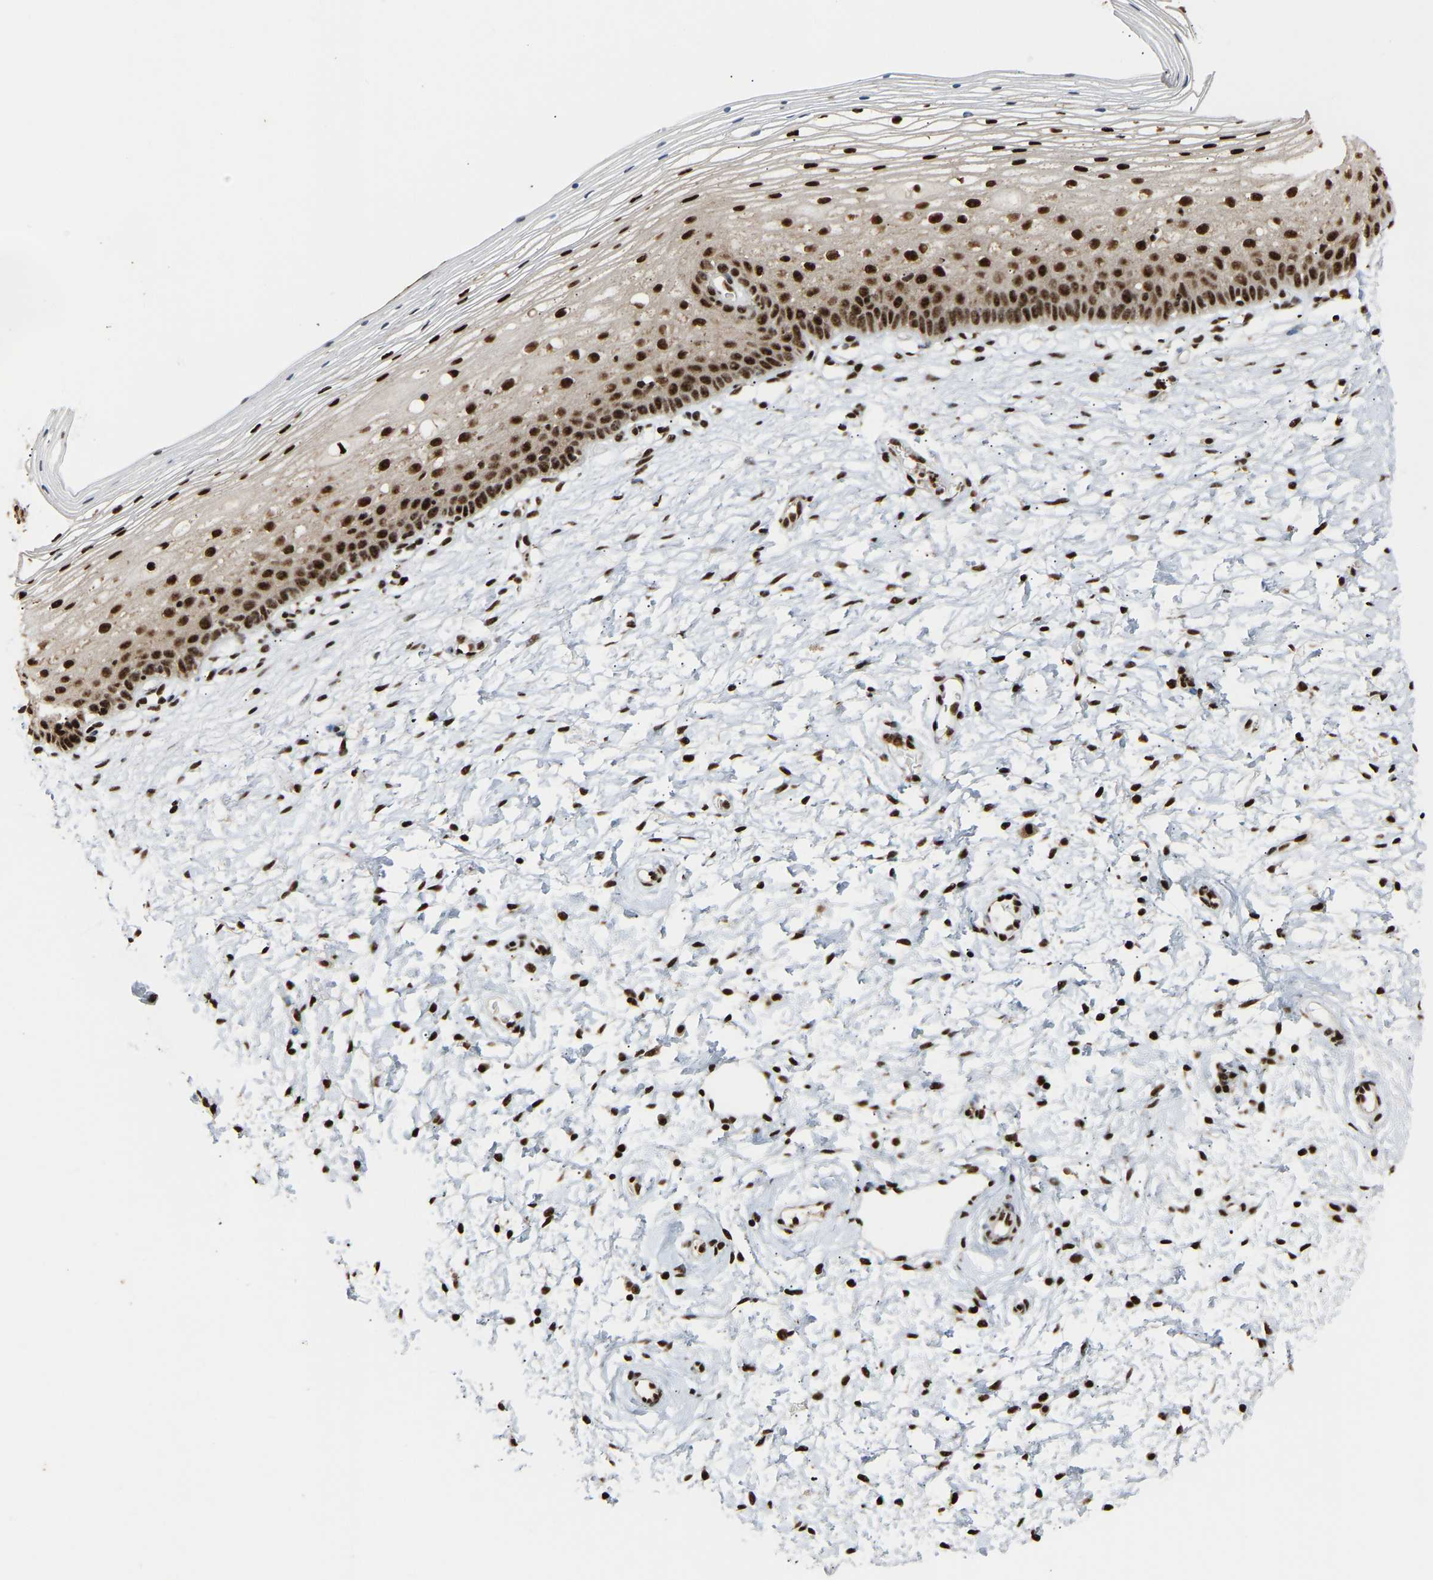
{"staining": {"intensity": "strong", "quantity": ">75%", "location": "nuclear"}, "tissue": "cervix", "cell_type": "Glandular cells", "image_type": "normal", "snomed": [{"axis": "morphology", "description": "Normal tissue, NOS"}, {"axis": "topography", "description": "Cervix"}], "caption": "Protein analysis of normal cervix reveals strong nuclear expression in approximately >75% of glandular cells.", "gene": "ALYREF", "patient": {"sex": "female", "age": 72}}